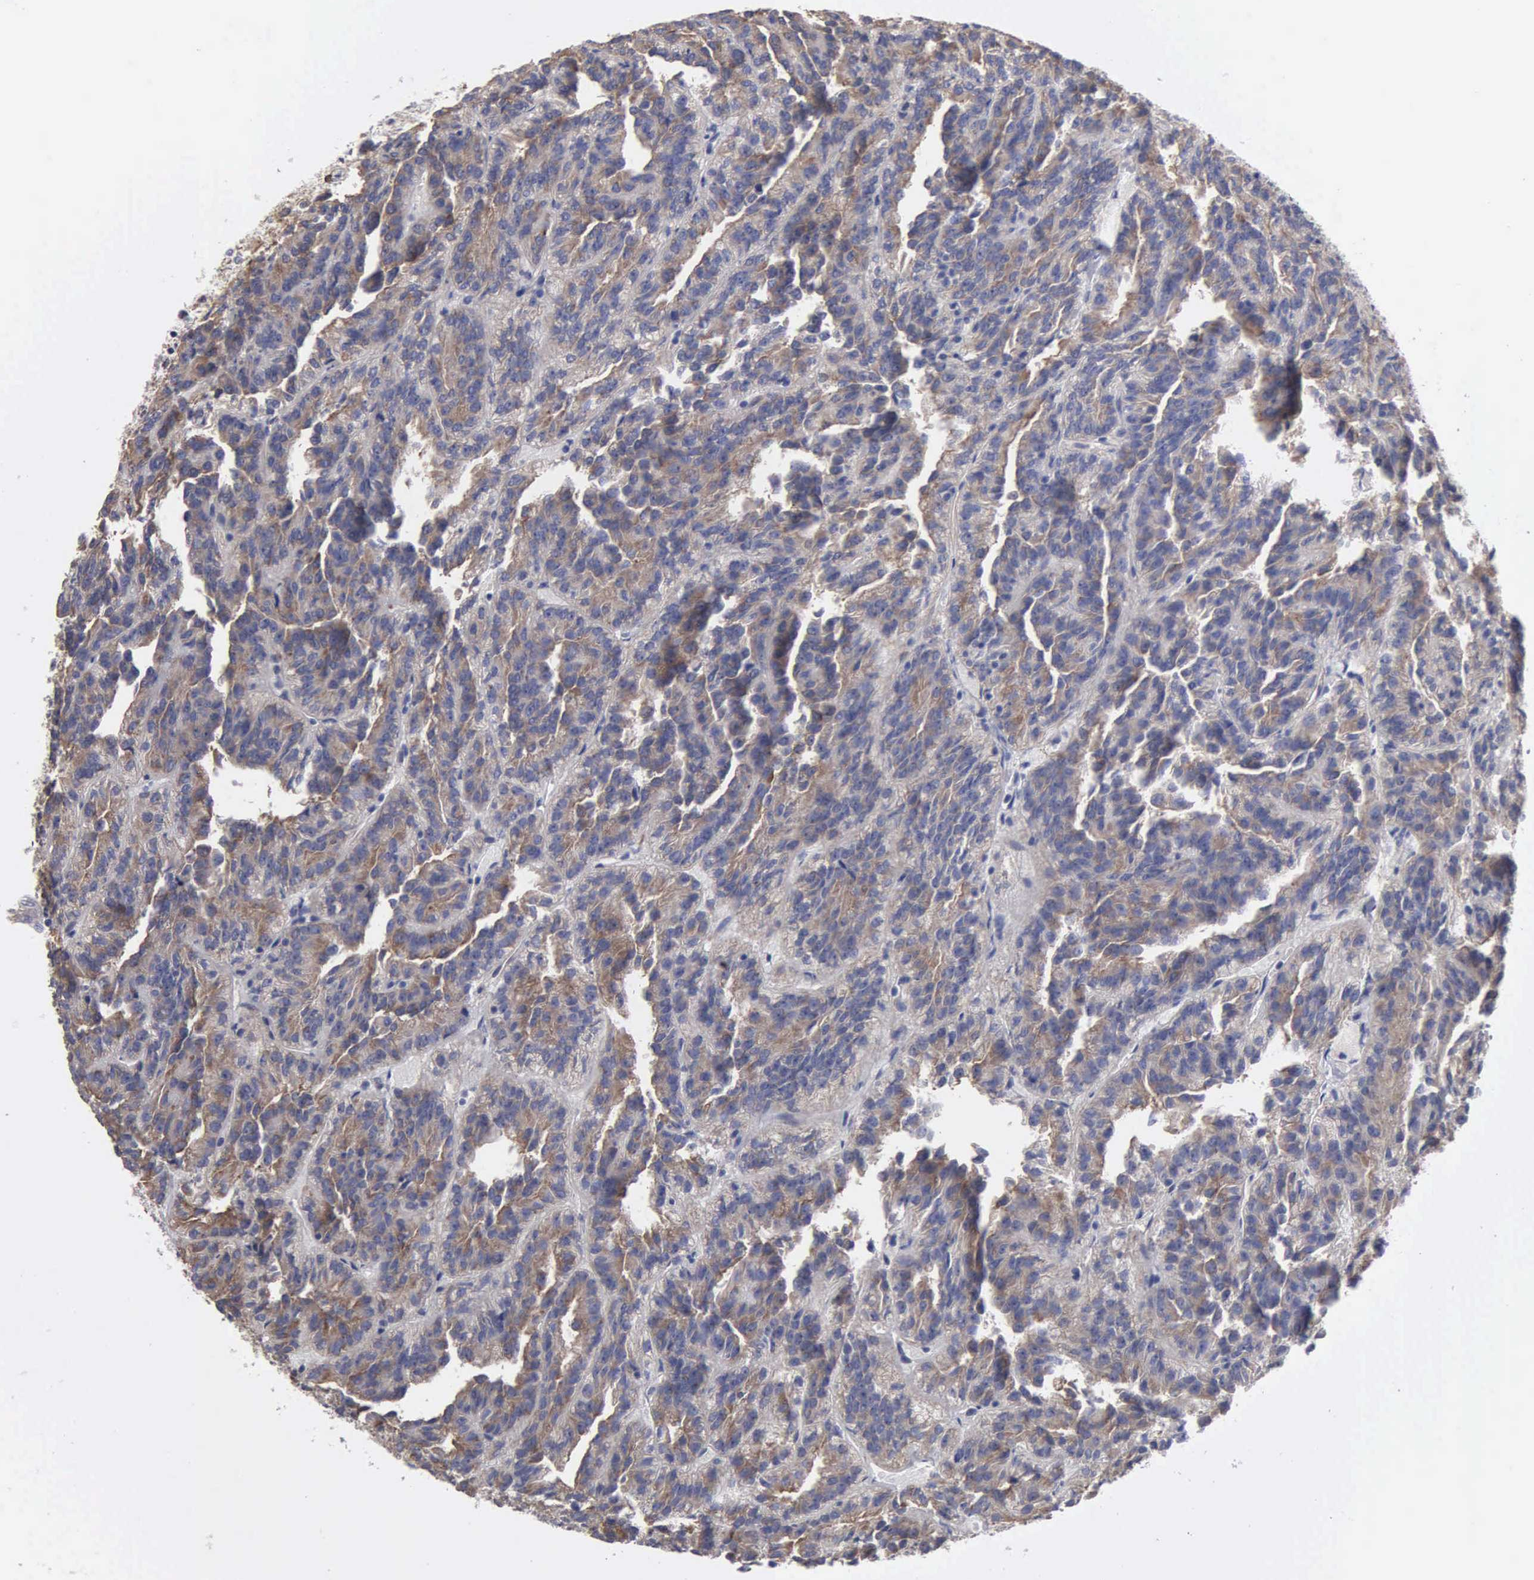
{"staining": {"intensity": "weak", "quantity": ">75%", "location": "cytoplasmic/membranous"}, "tissue": "renal cancer", "cell_type": "Tumor cells", "image_type": "cancer", "snomed": [{"axis": "morphology", "description": "Adenocarcinoma, NOS"}, {"axis": "topography", "description": "Kidney"}], "caption": "A brown stain labels weak cytoplasmic/membranous positivity of a protein in human adenocarcinoma (renal) tumor cells. (DAB IHC, brown staining for protein, blue staining for nuclei).", "gene": "RDX", "patient": {"sex": "male", "age": 46}}